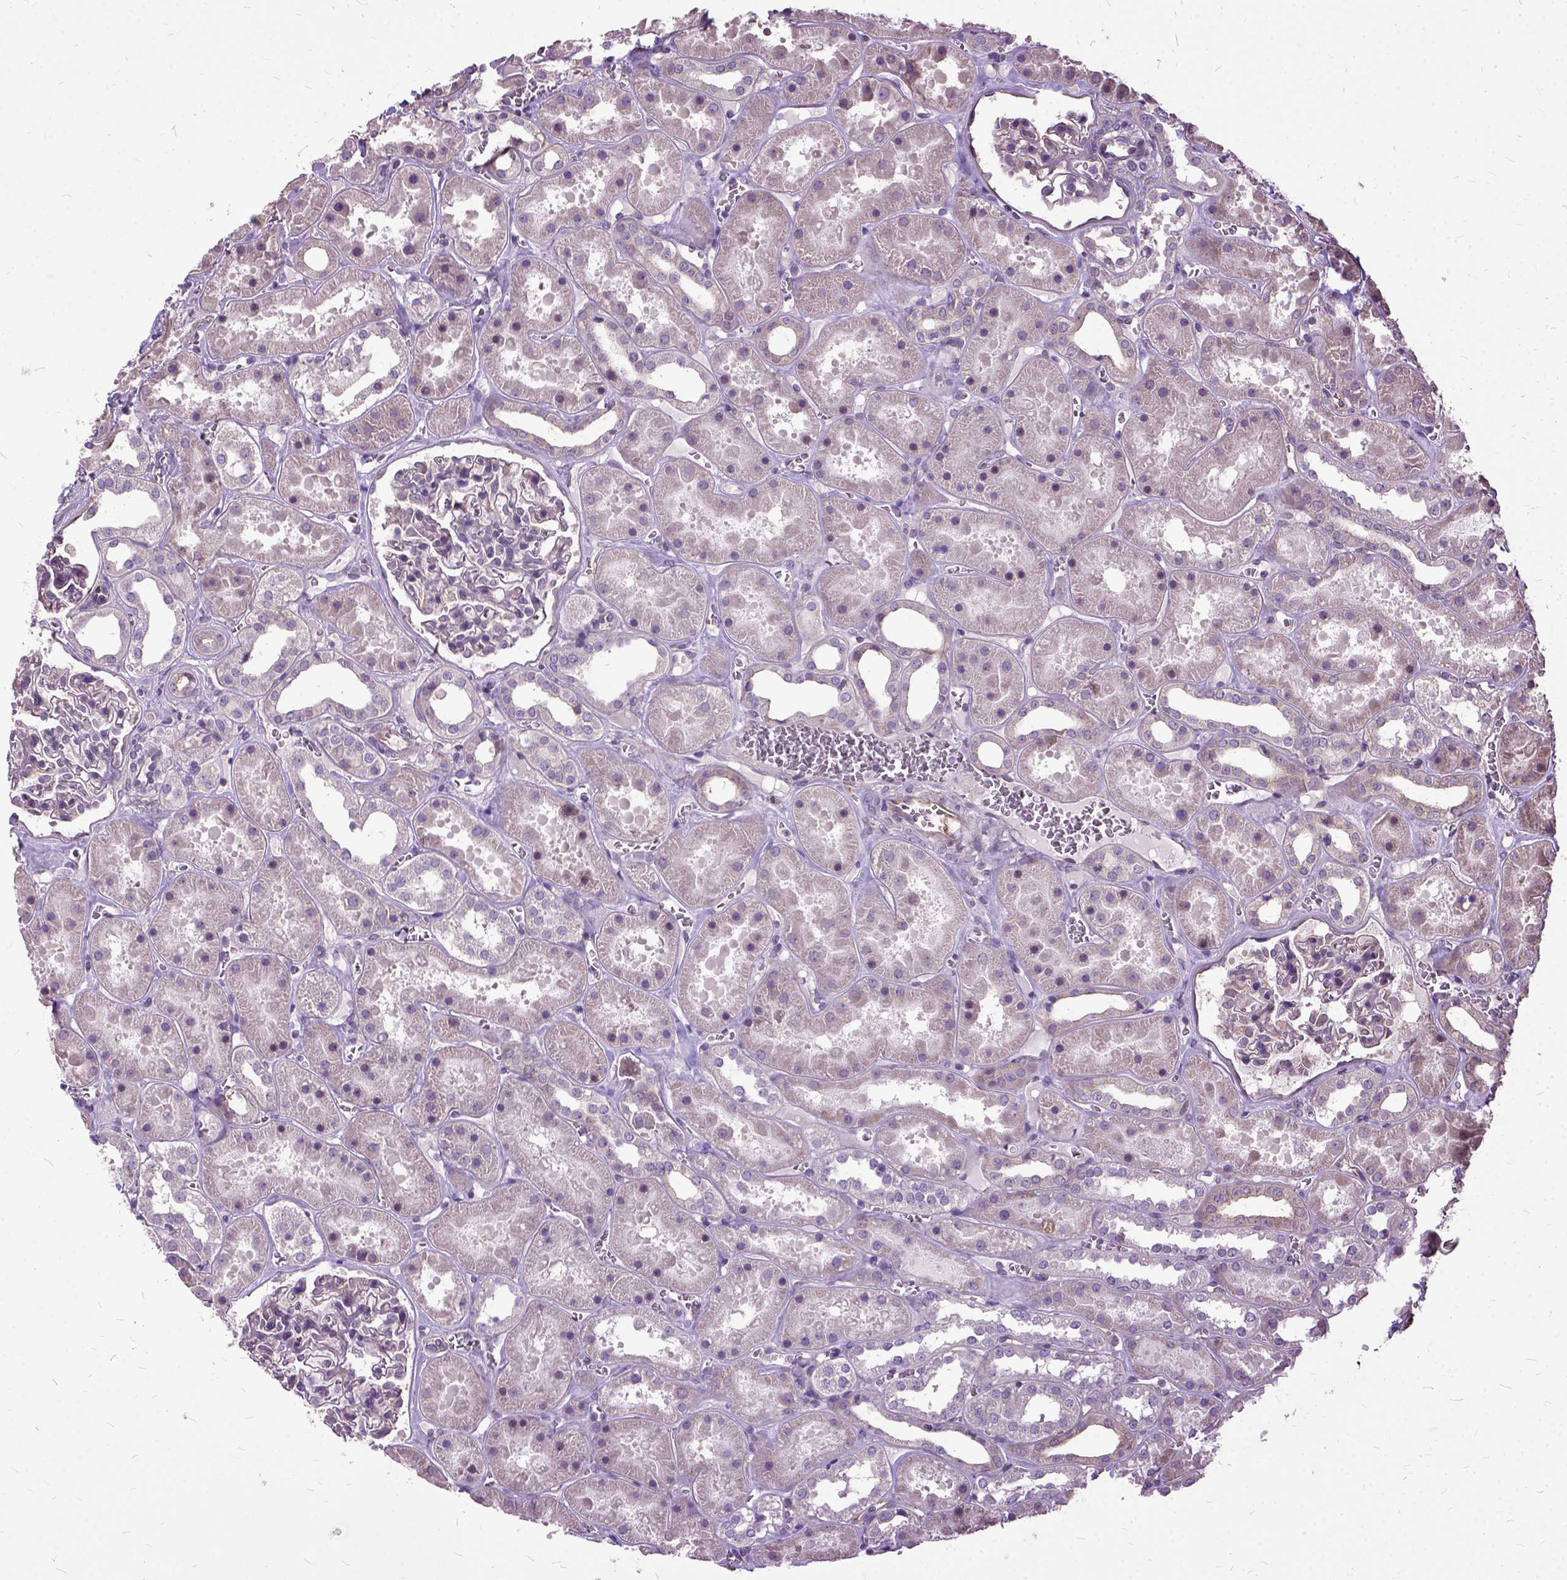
{"staining": {"intensity": "moderate", "quantity": "<25%", "location": "cytoplasmic/membranous"}, "tissue": "kidney", "cell_type": "Cells in glomeruli", "image_type": "normal", "snomed": [{"axis": "morphology", "description": "Normal tissue, NOS"}, {"axis": "topography", "description": "Kidney"}], "caption": "Cells in glomeruli display low levels of moderate cytoplasmic/membranous positivity in about <25% of cells in normal human kidney. (DAB (3,3'-diaminobenzidine) IHC with brightfield microscopy, high magnification).", "gene": "AREG", "patient": {"sex": "female", "age": 41}}